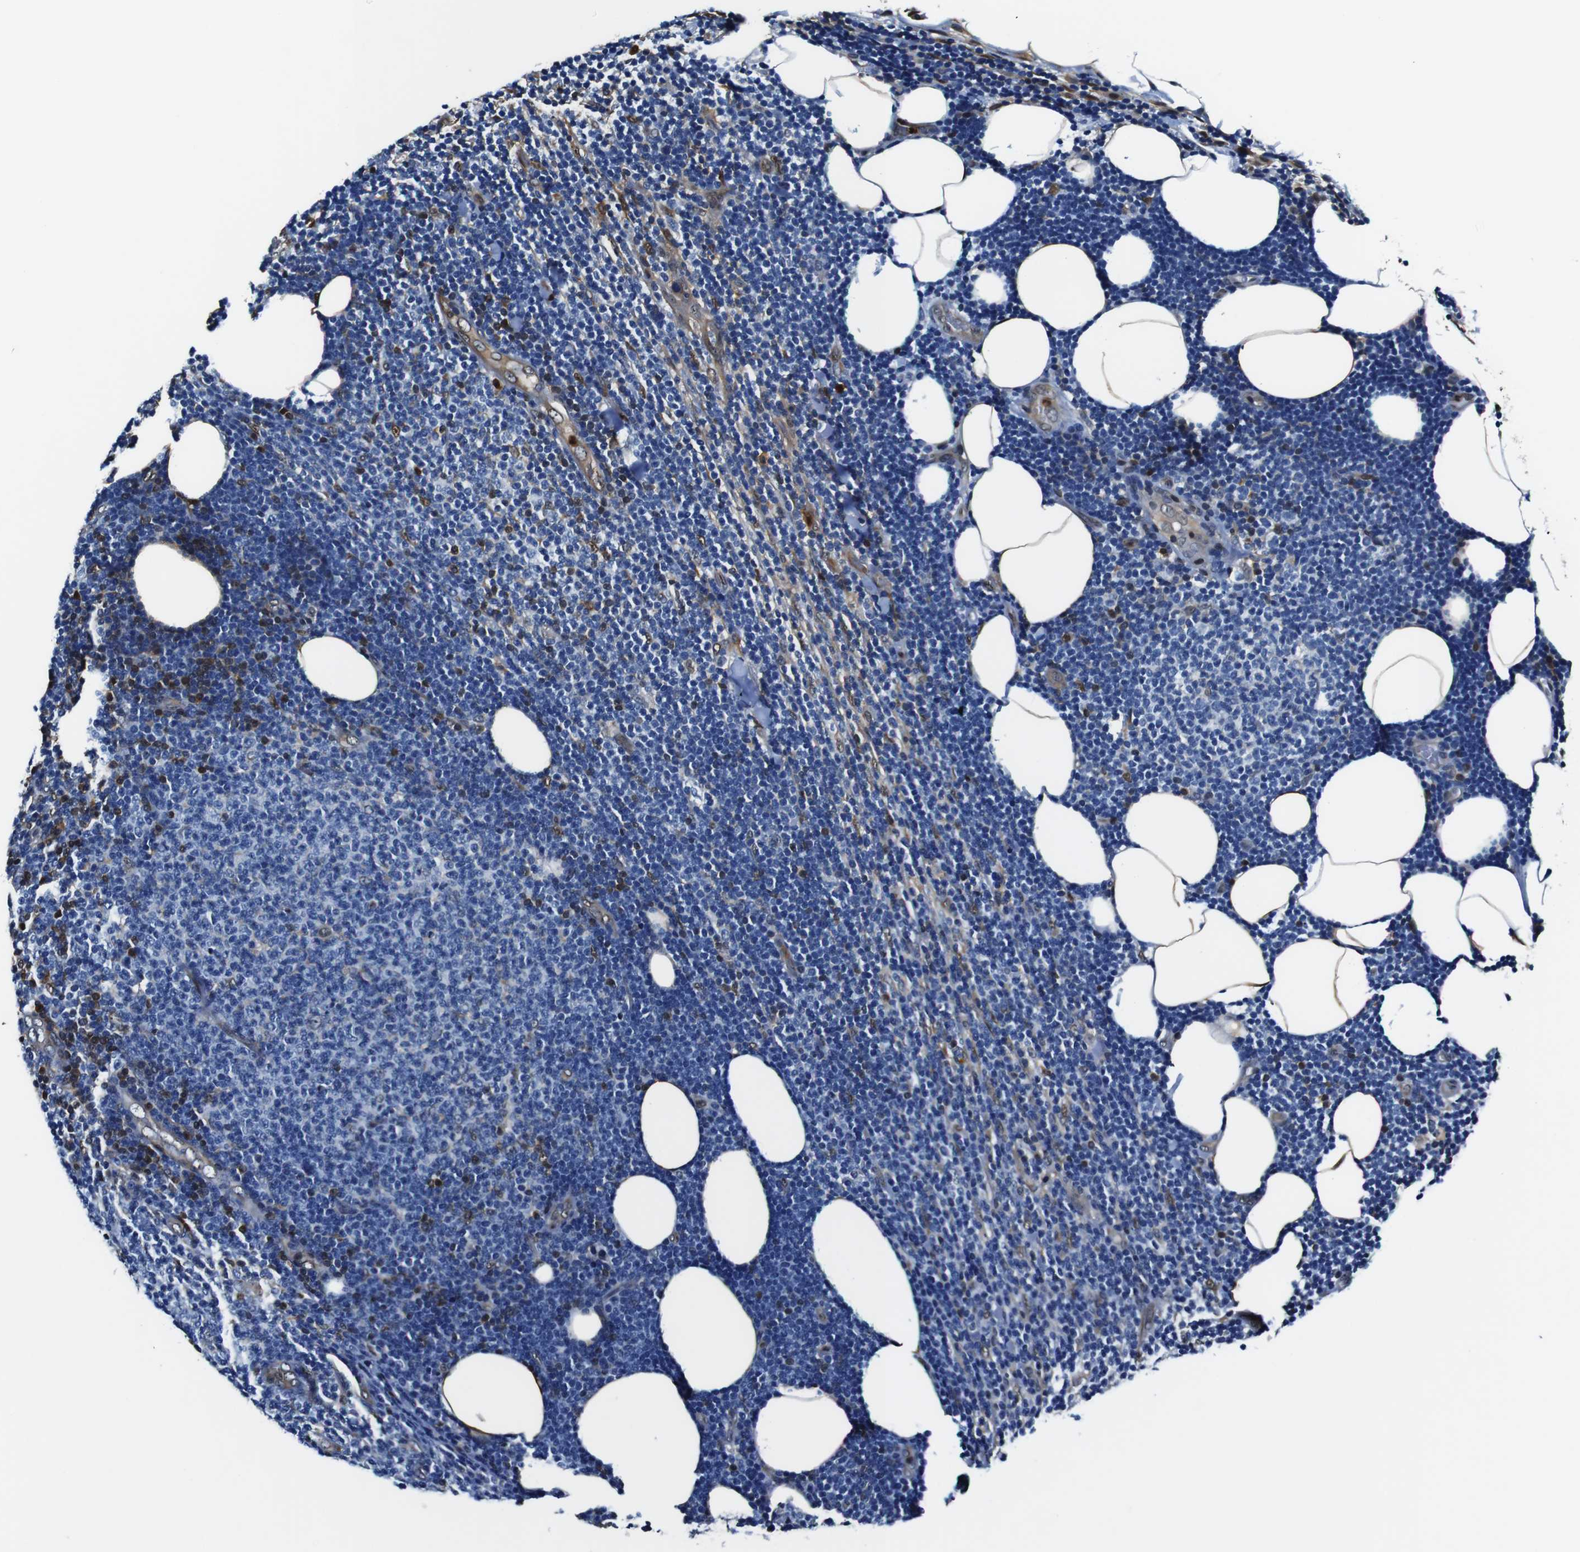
{"staining": {"intensity": "negative", "quantity": "none", "location": "none"}, "tissue": "lymphoma", "cell_type": "Tumor cells", "image_type": "cancer", "snomed": [{"axis": "morphology", "description": "Malignant lymphoma, non-Hodgkin's type, Low grade"}, {"axis": "topography", "description": "Lymph node"}], "caption": "Human lymphoma stained for a protein using immunohistochemistry (IHC) shows no expression in tumor cells.", "gene": "ANXA1", "patient": {"sex": "male", "age": 66}}